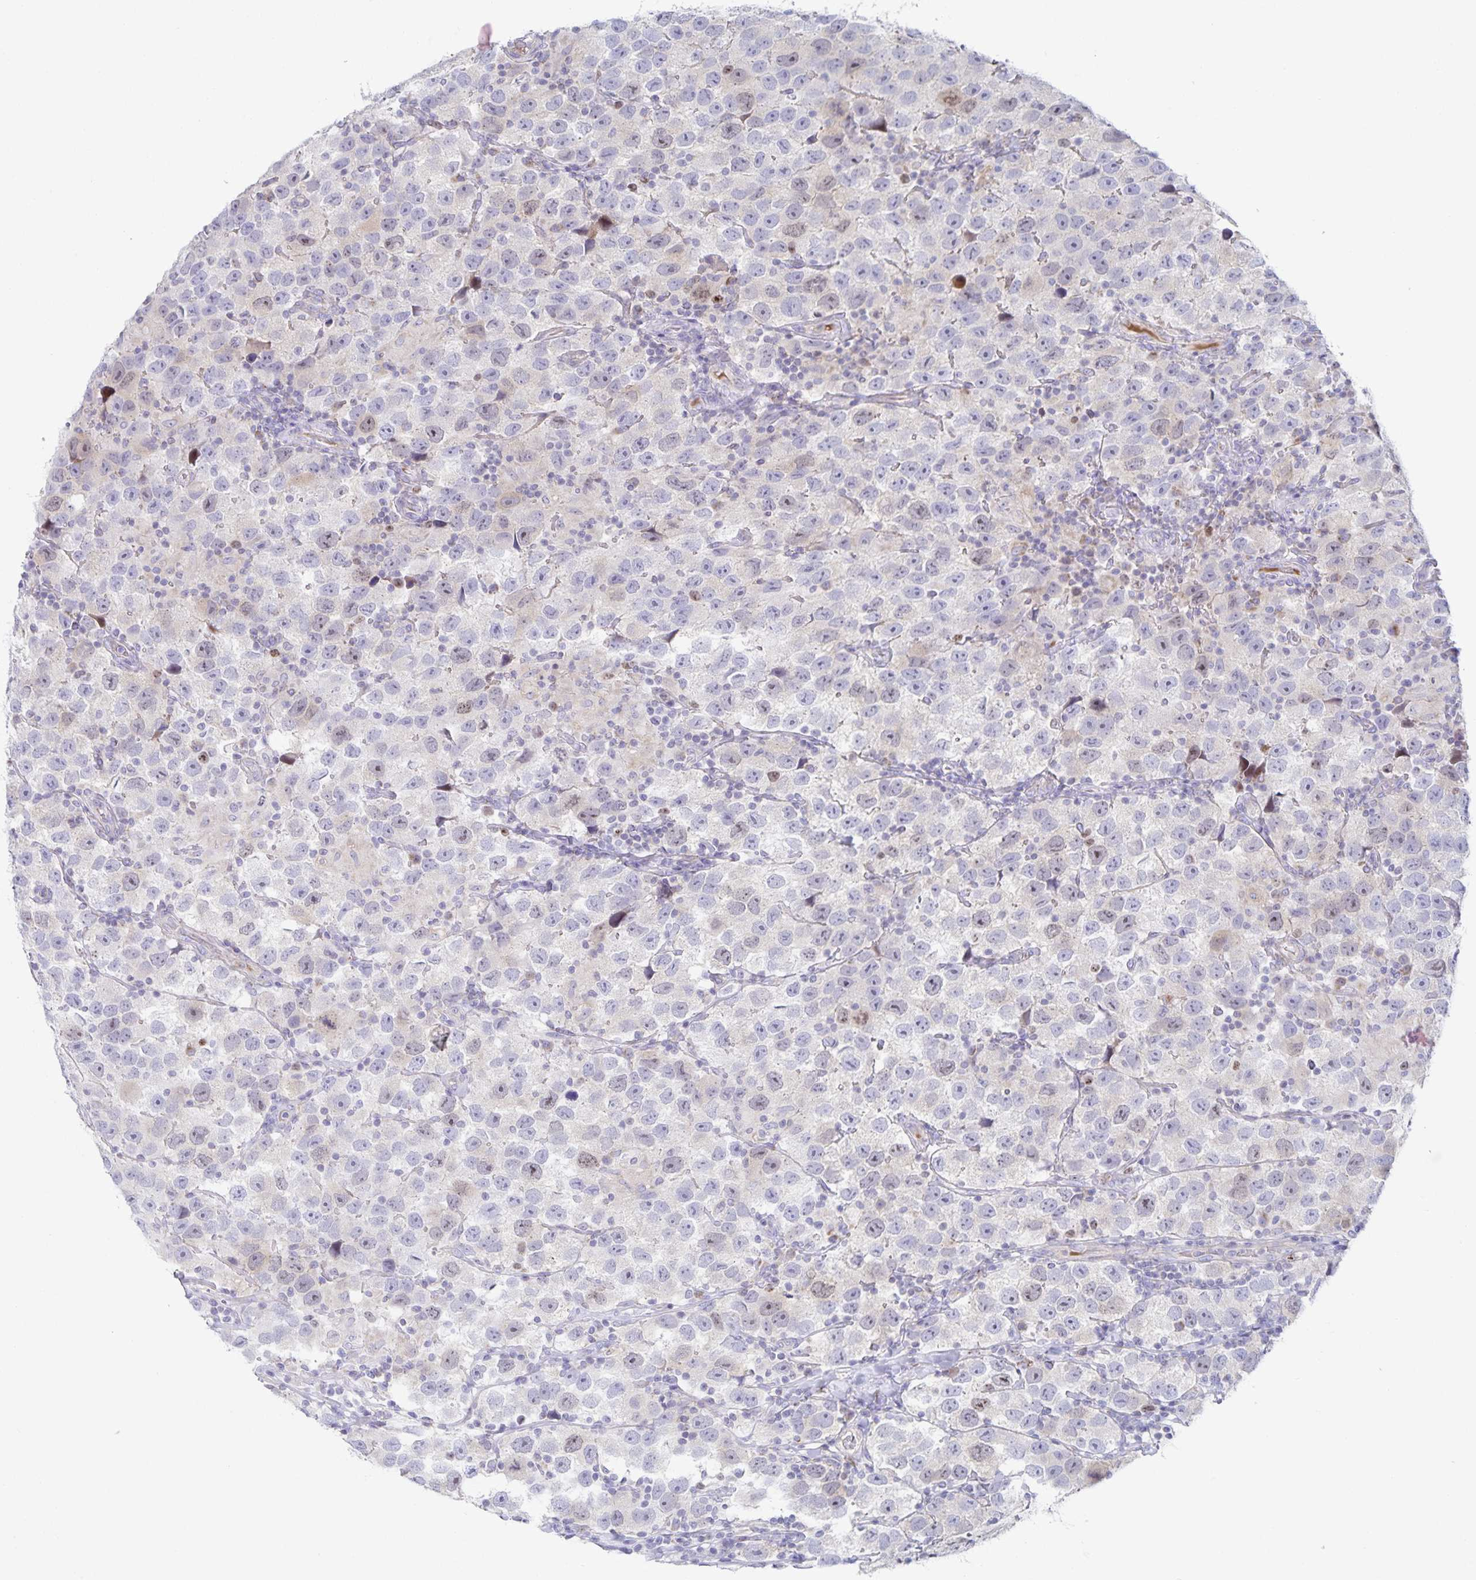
{"staining": {"intensity": "weak", "quantity": "<25%", "location": "nuclear"}, "tissue": "testis cancer", "cell_type": "Tumor cells", "image_type": "cancer", "snomed": [{"axis": "morphology", "description": "Seminoma, NOS"}, {"axis": "topography", "description": "Testis"}], "caption": "High power microscopy photomicrograph of an immunohistochemistry (IHC) micrograph of seminoma (testis), revealing no significant positivity in tumor cells.", "gene": "CENPH", "patient": {"sex": "male", "age": 26}}